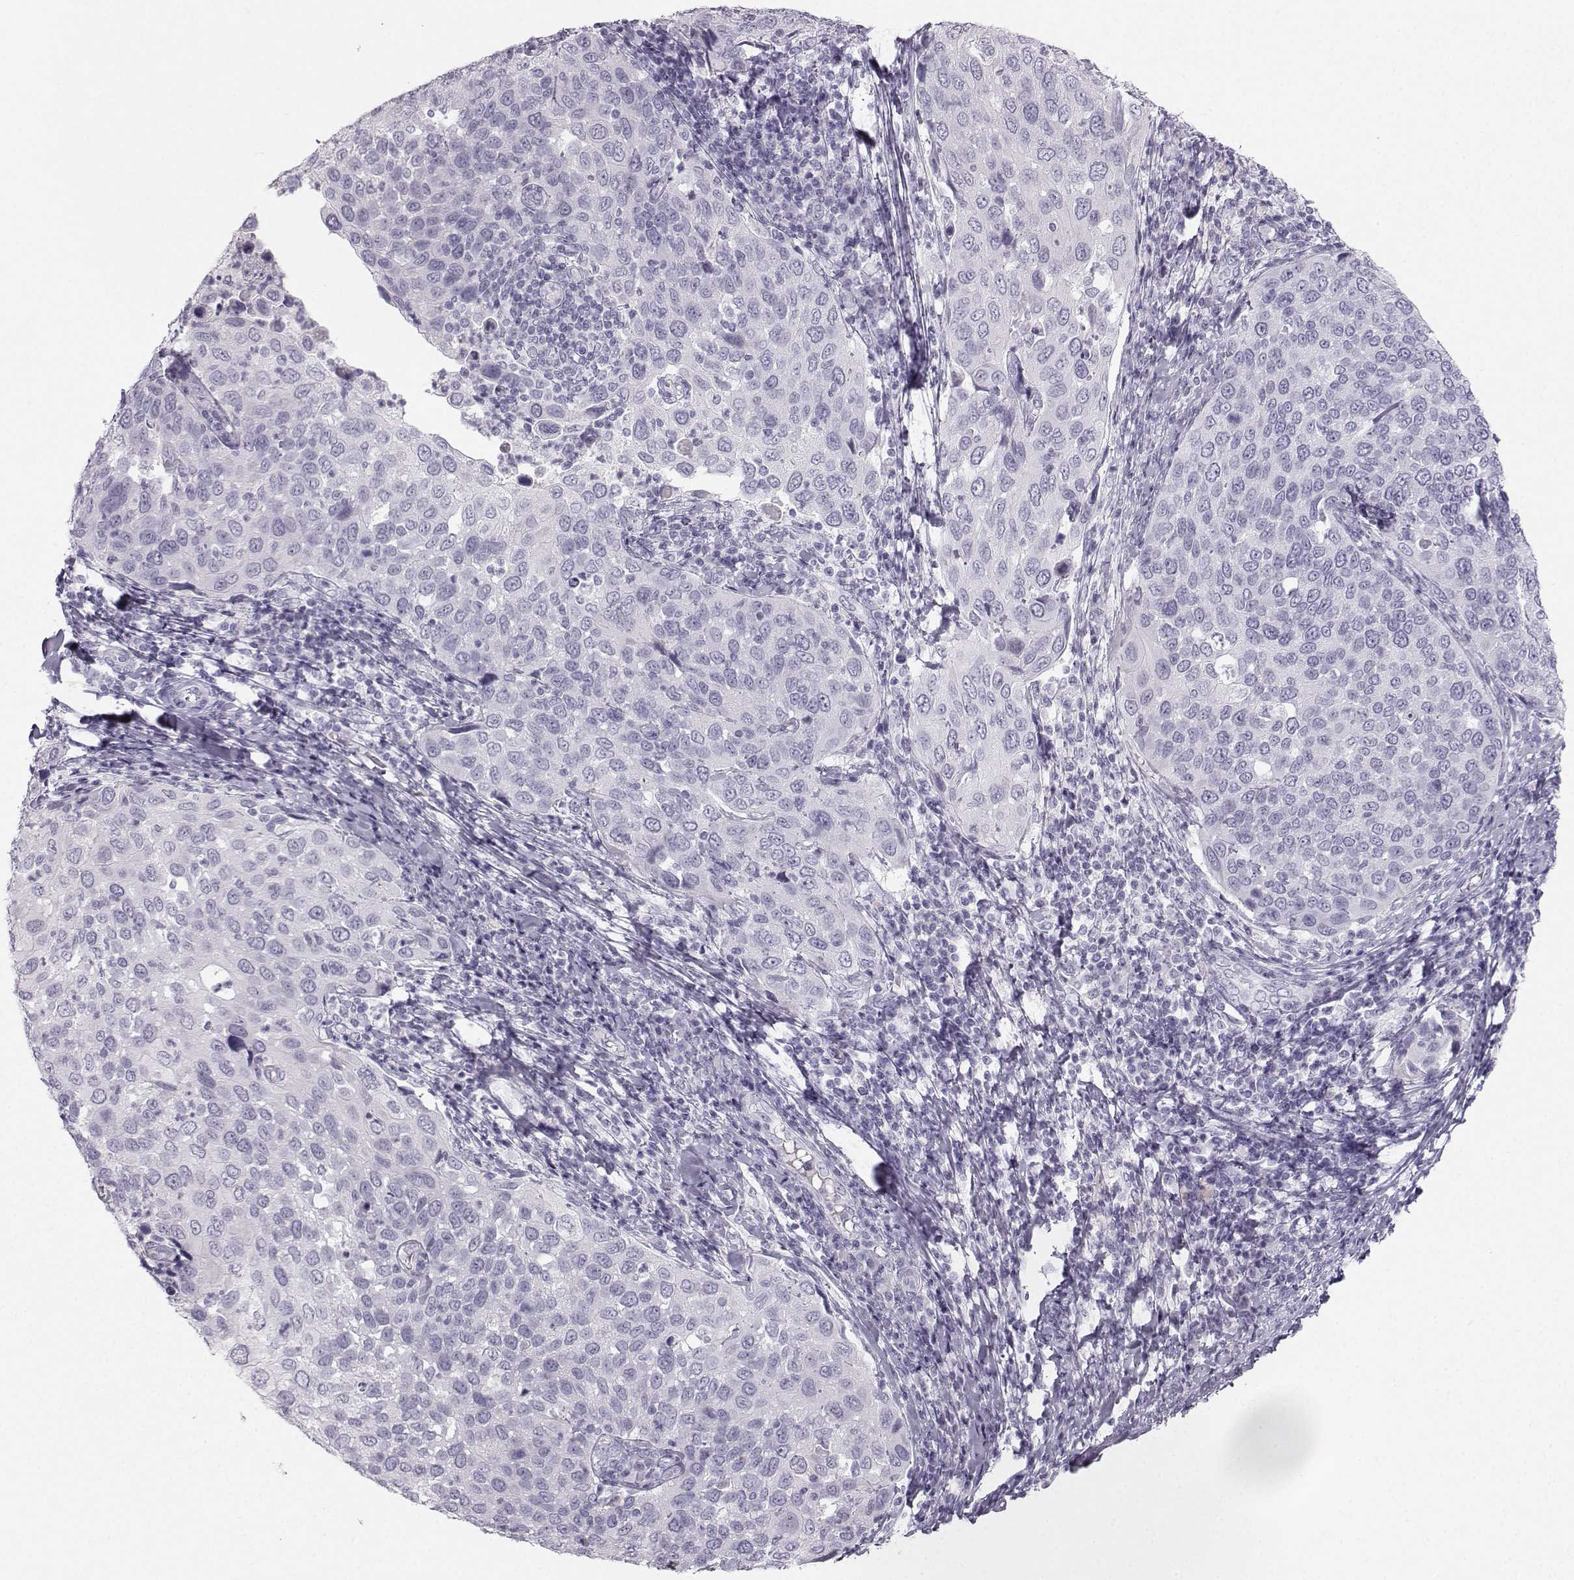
{"staining": {"intensity": "negative", "quantity": "none", "location": "none"}, "tissue": "cervical cancer", "cell_type": "Tumor cells", "image_type": "cancer", "snomed": [{"axis": "morphology", "description": "Squamous cell carcinoma, NOS"}, {"axis": "topography", "description": "Cervix"}], "caption": "Immunohistochemistry (IHC) image of neoplastic tissue: cervical squamous cell carcinoma stained with DAB shows no significant protein staining in tumor cells. (Stains: DAB (3,3'-diaminobenzidine) IHC with hematoxylin counter stain, Microscopy: brightfield microscopy at high magnification).", "gene": "CASR", "patient": {"sex": "female", "age": 54}}